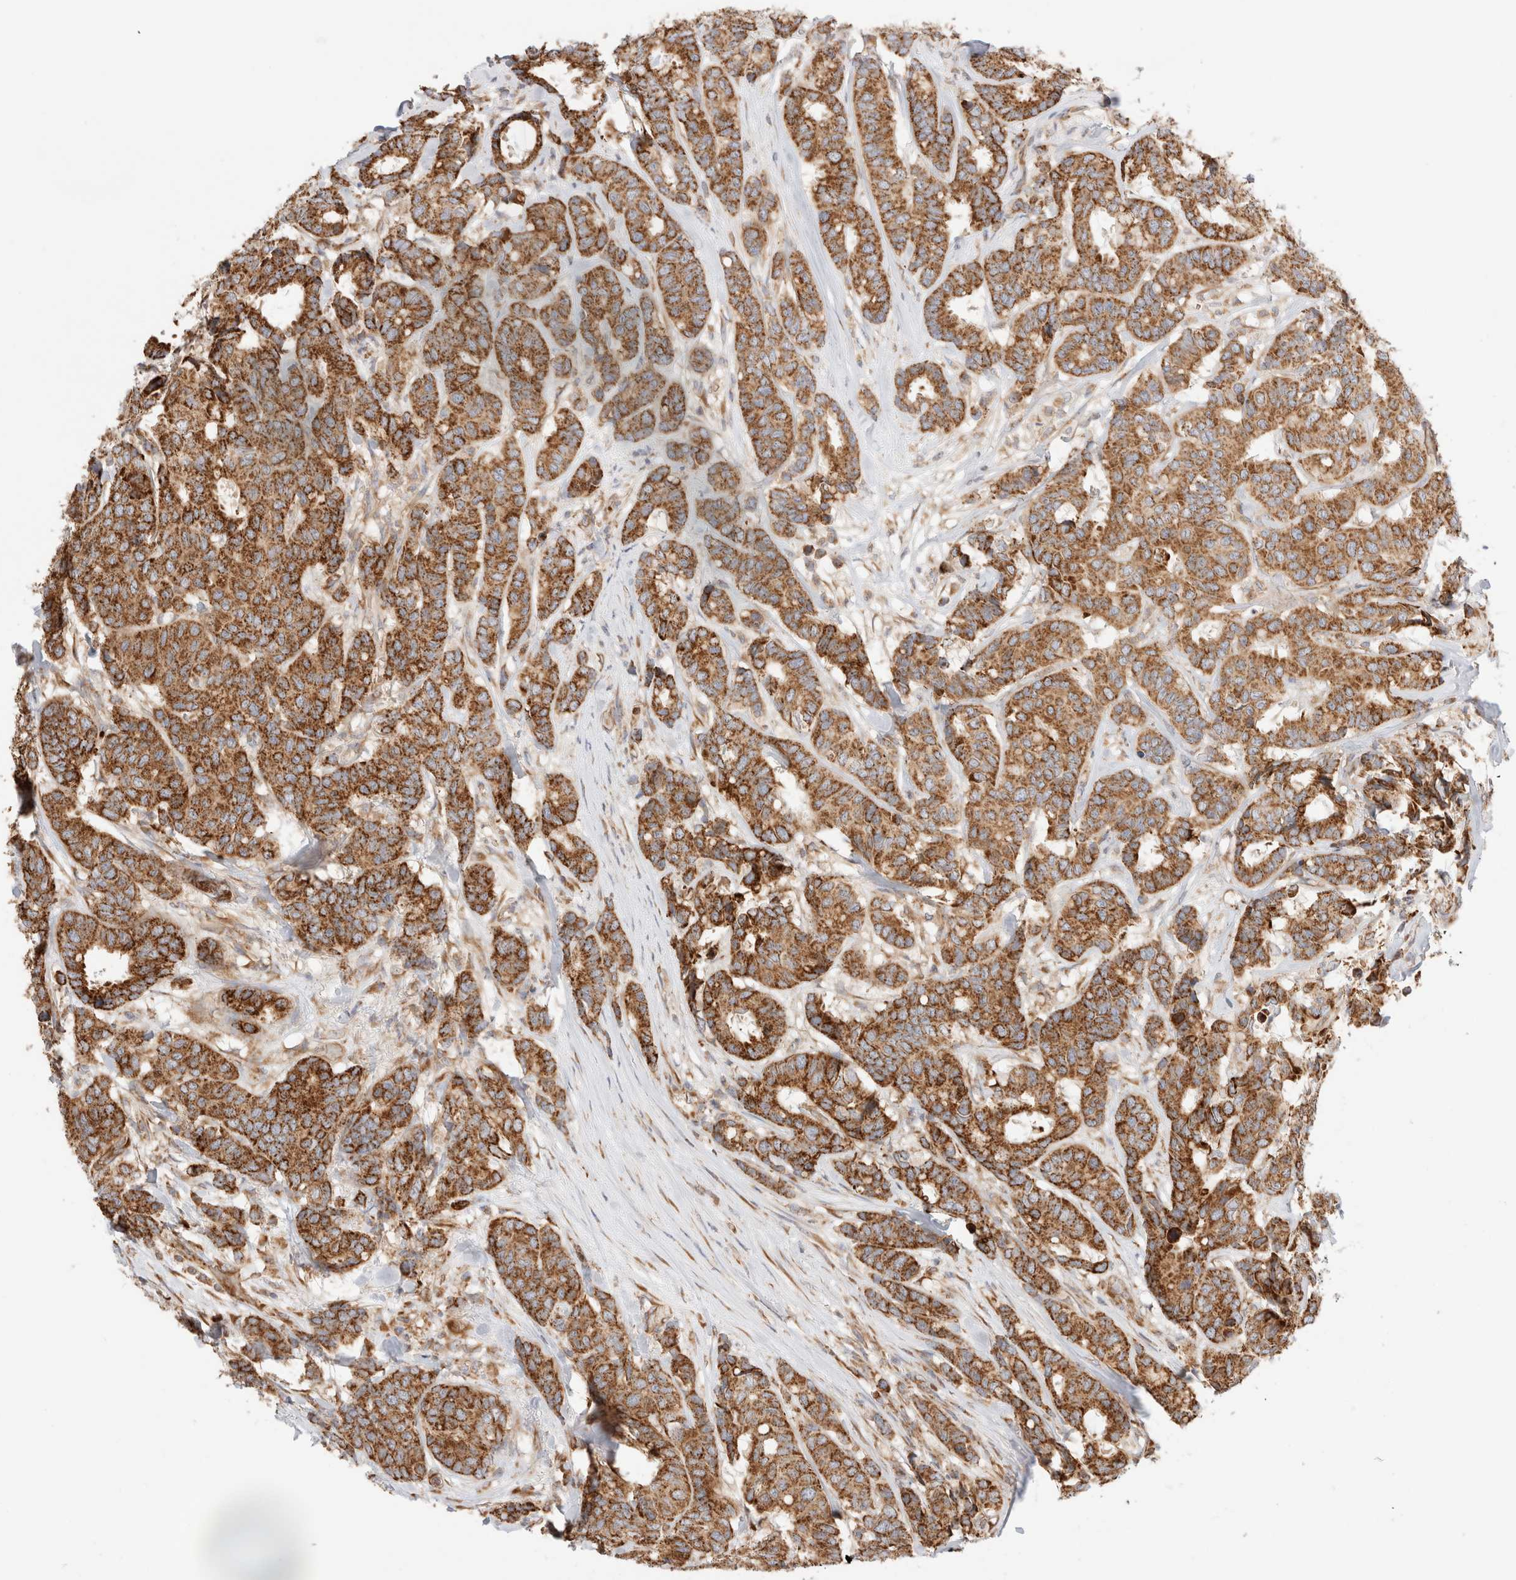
{"staining": {"intensity": "strong", "quantity": ">75%", "location": "cytoplasmic/membranous"}, "tissue": "breast cancer", "cell_type": "Tumor cells", "image_type": "cancer", "snomed": [{"axis": "morphology", "description": "Duct carcinoma"}, {"axis": "topography", "description": "Breast"}], "caption": "DAB immunohistochemical staining of infiltrating ductal carcinoma (breast) displays strong cytoplasmic/membranous protein positivity in approximately >75% of tumor cells. (Brightfield microscopy of DAB IHC at high magnification).", "gene": "UTS2B", "patient": {"sex": "female", "age": 87}}